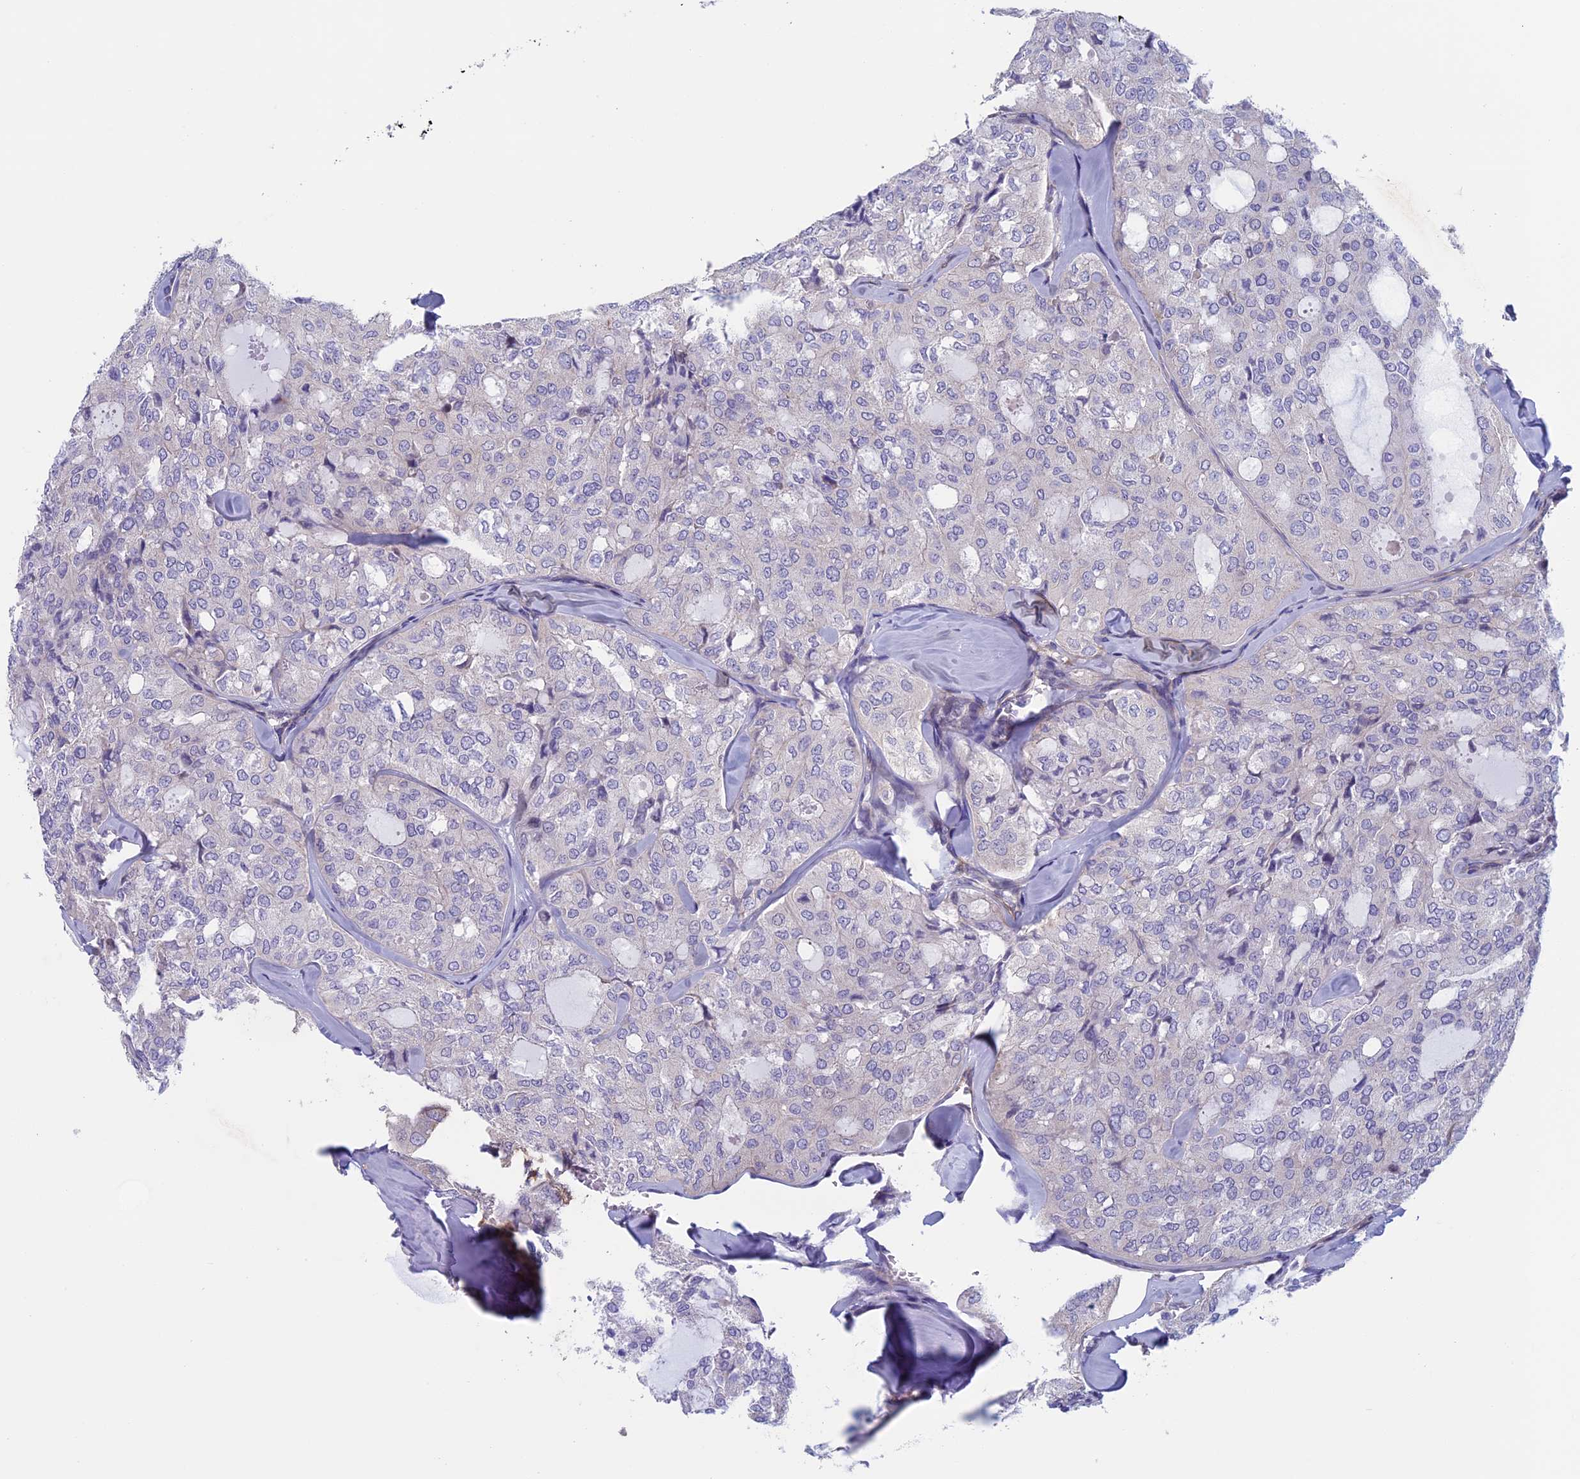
{"staining": {"intensity": "negative", "quantity": "none", "location": "none"}, "tissue": "thyroid cancer", "cell_type": "Tumor cells", "image_type": "cancer", "snomed": [{"axis": "morphology", "description": "Follicular adenoma carcinoma, NOS"}, {"axis": "topography", "description": "Thyroid gland"}], "caption": "The image shows no significant expression in tumor cells of thyroid cancer (follicular adenoma carcinoma).", "gene": "CNOT6L", "patient": {"sex": "male", "age": 75}}